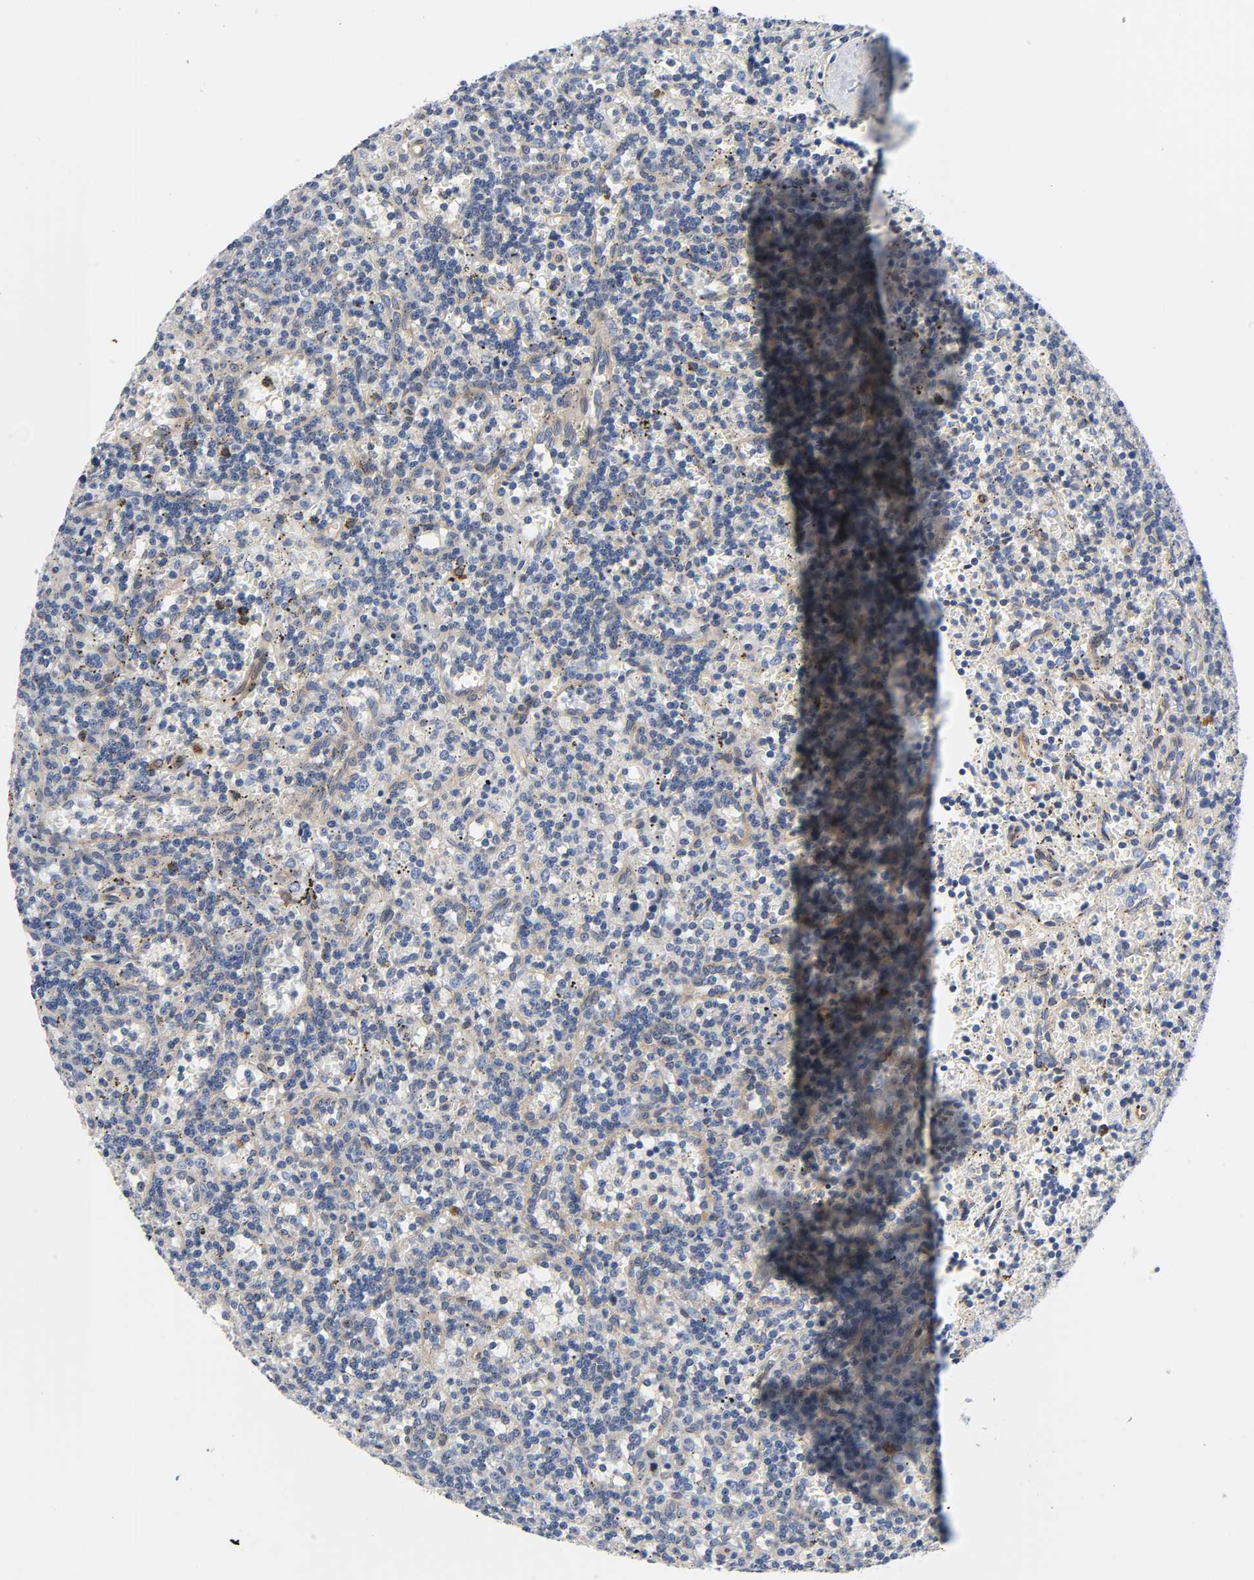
{"staining": {"intensity": "negative", "quantity": "none", "location": "none"}, "tissue": "lymphoma", "cell_type": "Tumor cells", "image_type": "cancer", "snomed": [{"axis": "morphology", "description": "Malignant lymphoma, non-Hodgkin's type, Low grade"}, {"axis": "topography", "description": "Spleen"}], "caption": "Photomicrograph shows no significant protein positivity in tumor cells of lymphoma.", "gene": "ASB6", "patient": {"sex": "male", "age": 73}}